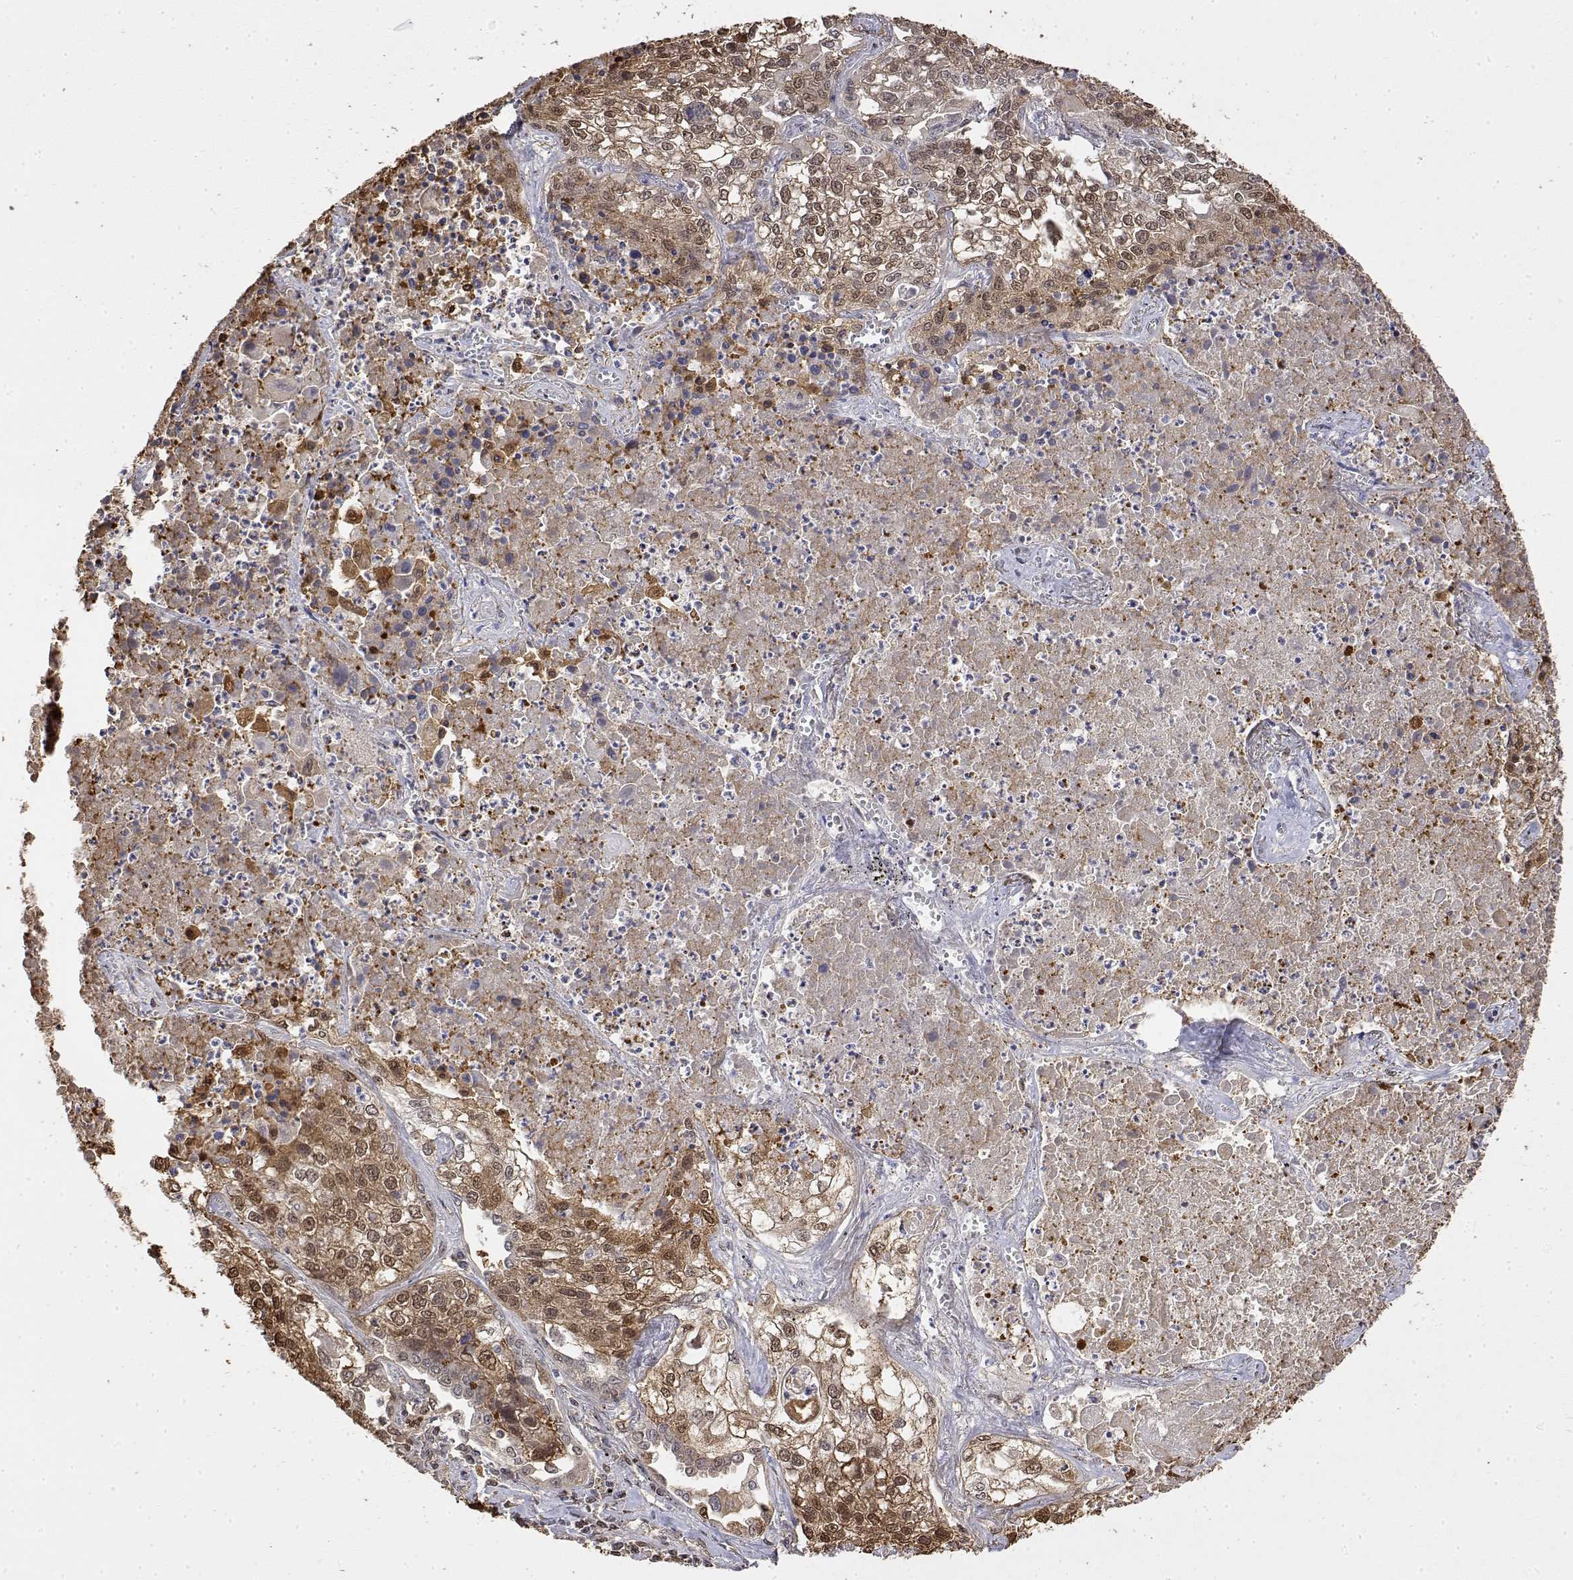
{"staining": {"intensity": "moderate", "quantity": "<25%", "location": "cytoplasmic/membranous,nuclear"}, "tissue": "lung cancer", "cell_type": "Tumor cells", "image_type": "cancer", "snomed": [{"axis": "morphology", "description": "Squamous cell carcinoma, NOS"}, {"axis": "topography", "description": "Lung"}], "caption": "High-power microscopy captured an immunohistochemistry image of squamous cell carcinoma (lung), revealing moderate cytoplasmic/membranous and nuclear expression in about <25% of tumor cells. Using DAB (brown) and hematoxylin (blue) stains, captured at high magnification using brightfield microscopy.", "gene": "TPI1", "patient": {"sex": "male", "age": 74}}